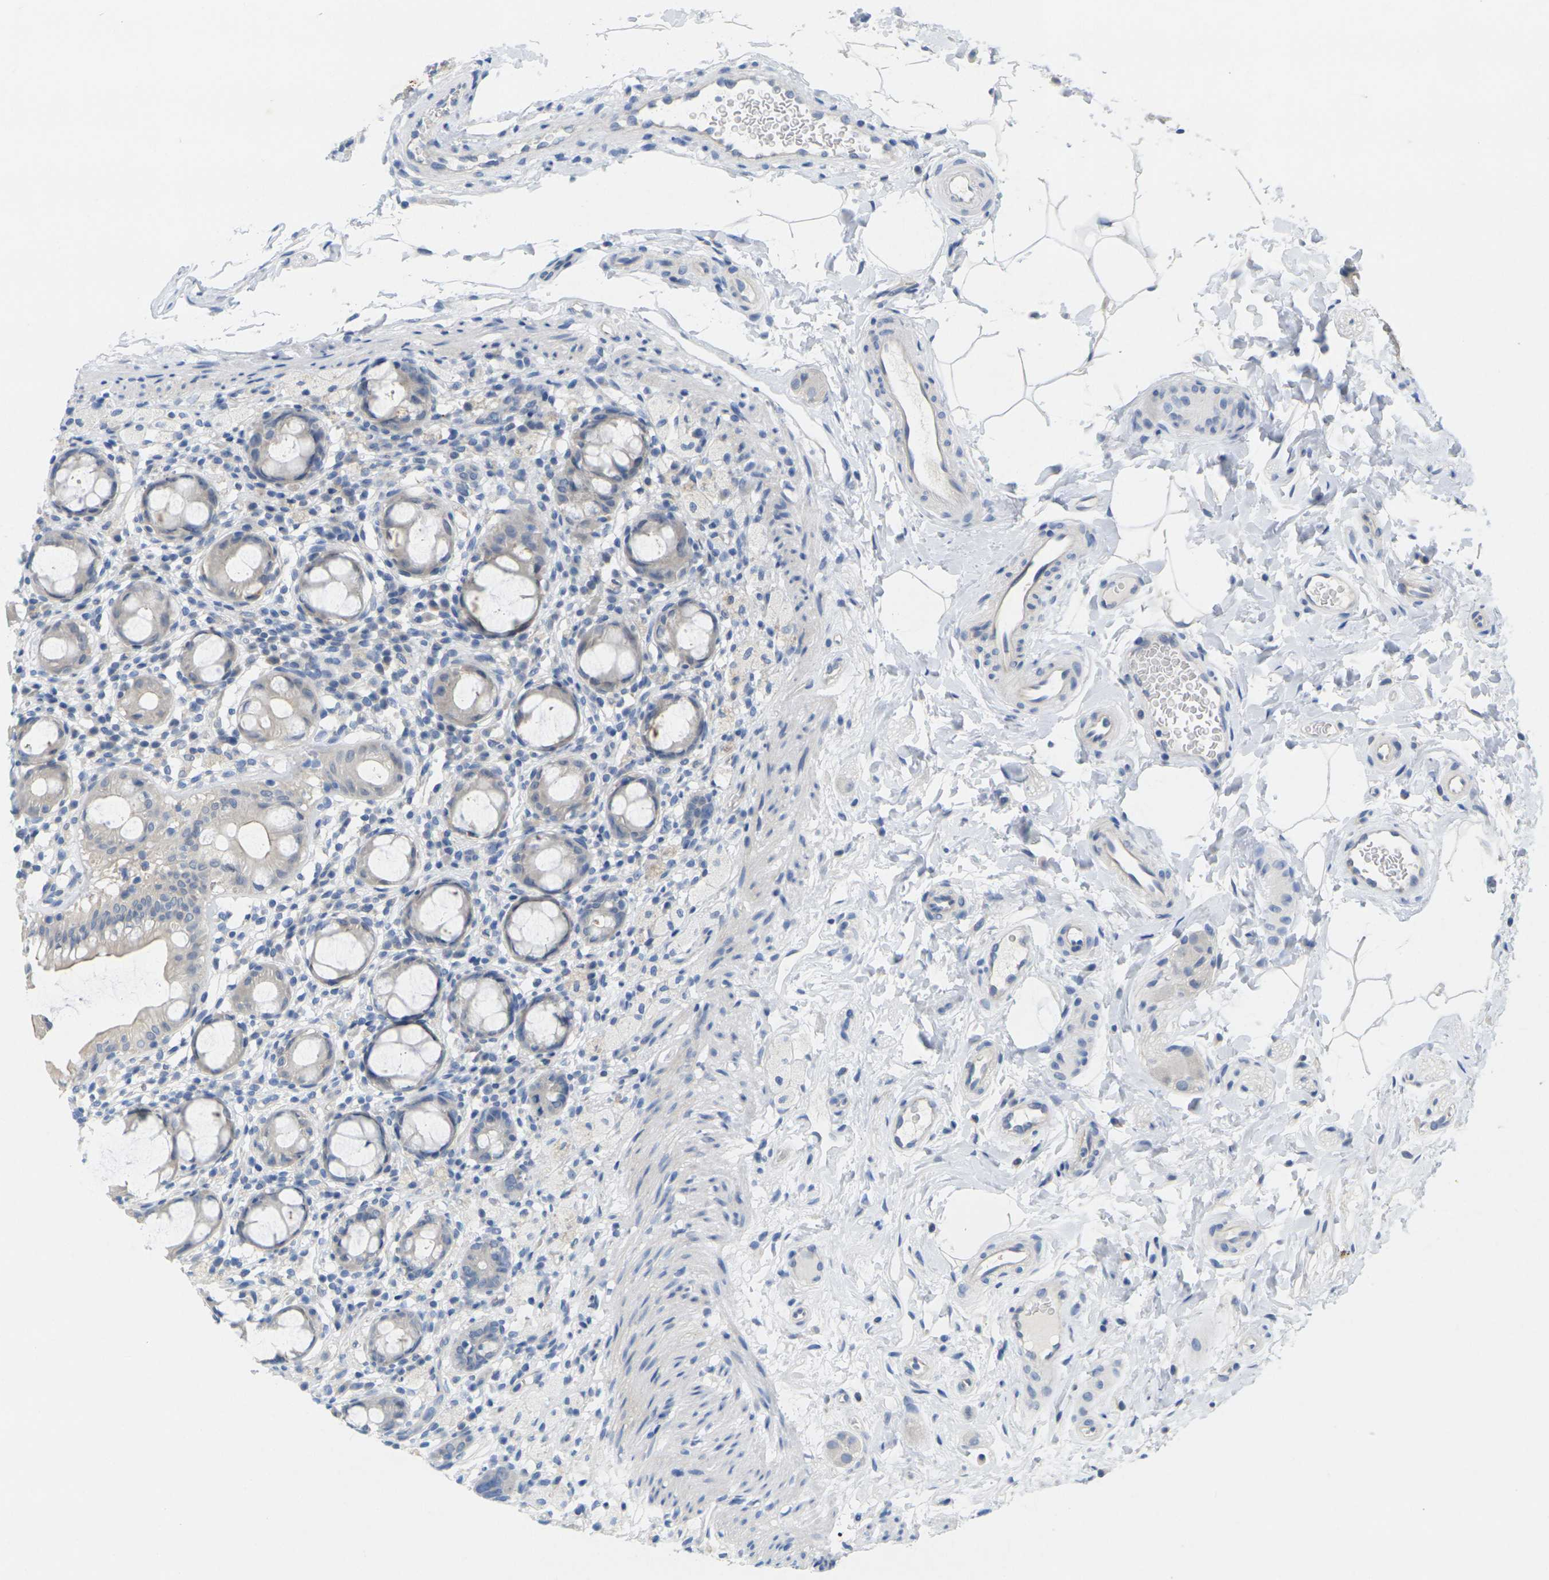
{"staining": {"intensity": "weak", "quantity": "<25%", "location": "cytoplasmic/membranous"}, "tissue": "rectum", "cell_type": "Glandular cells", "image_type": "normal", "snomed": [{"axis": "morphology", "description": "Normal tissue, NOS"}, {"axis": "topography", "description": "Rectum"}], "caption": "Normal rectum was stained to show a protein in brown. There is no significant staining in glandular cells. (DAB immunohistochemistry visualized using brightfield microscopy, high magnification).", "gene": "TNNI3", "patient": {"sex": "male", "age": 44}}